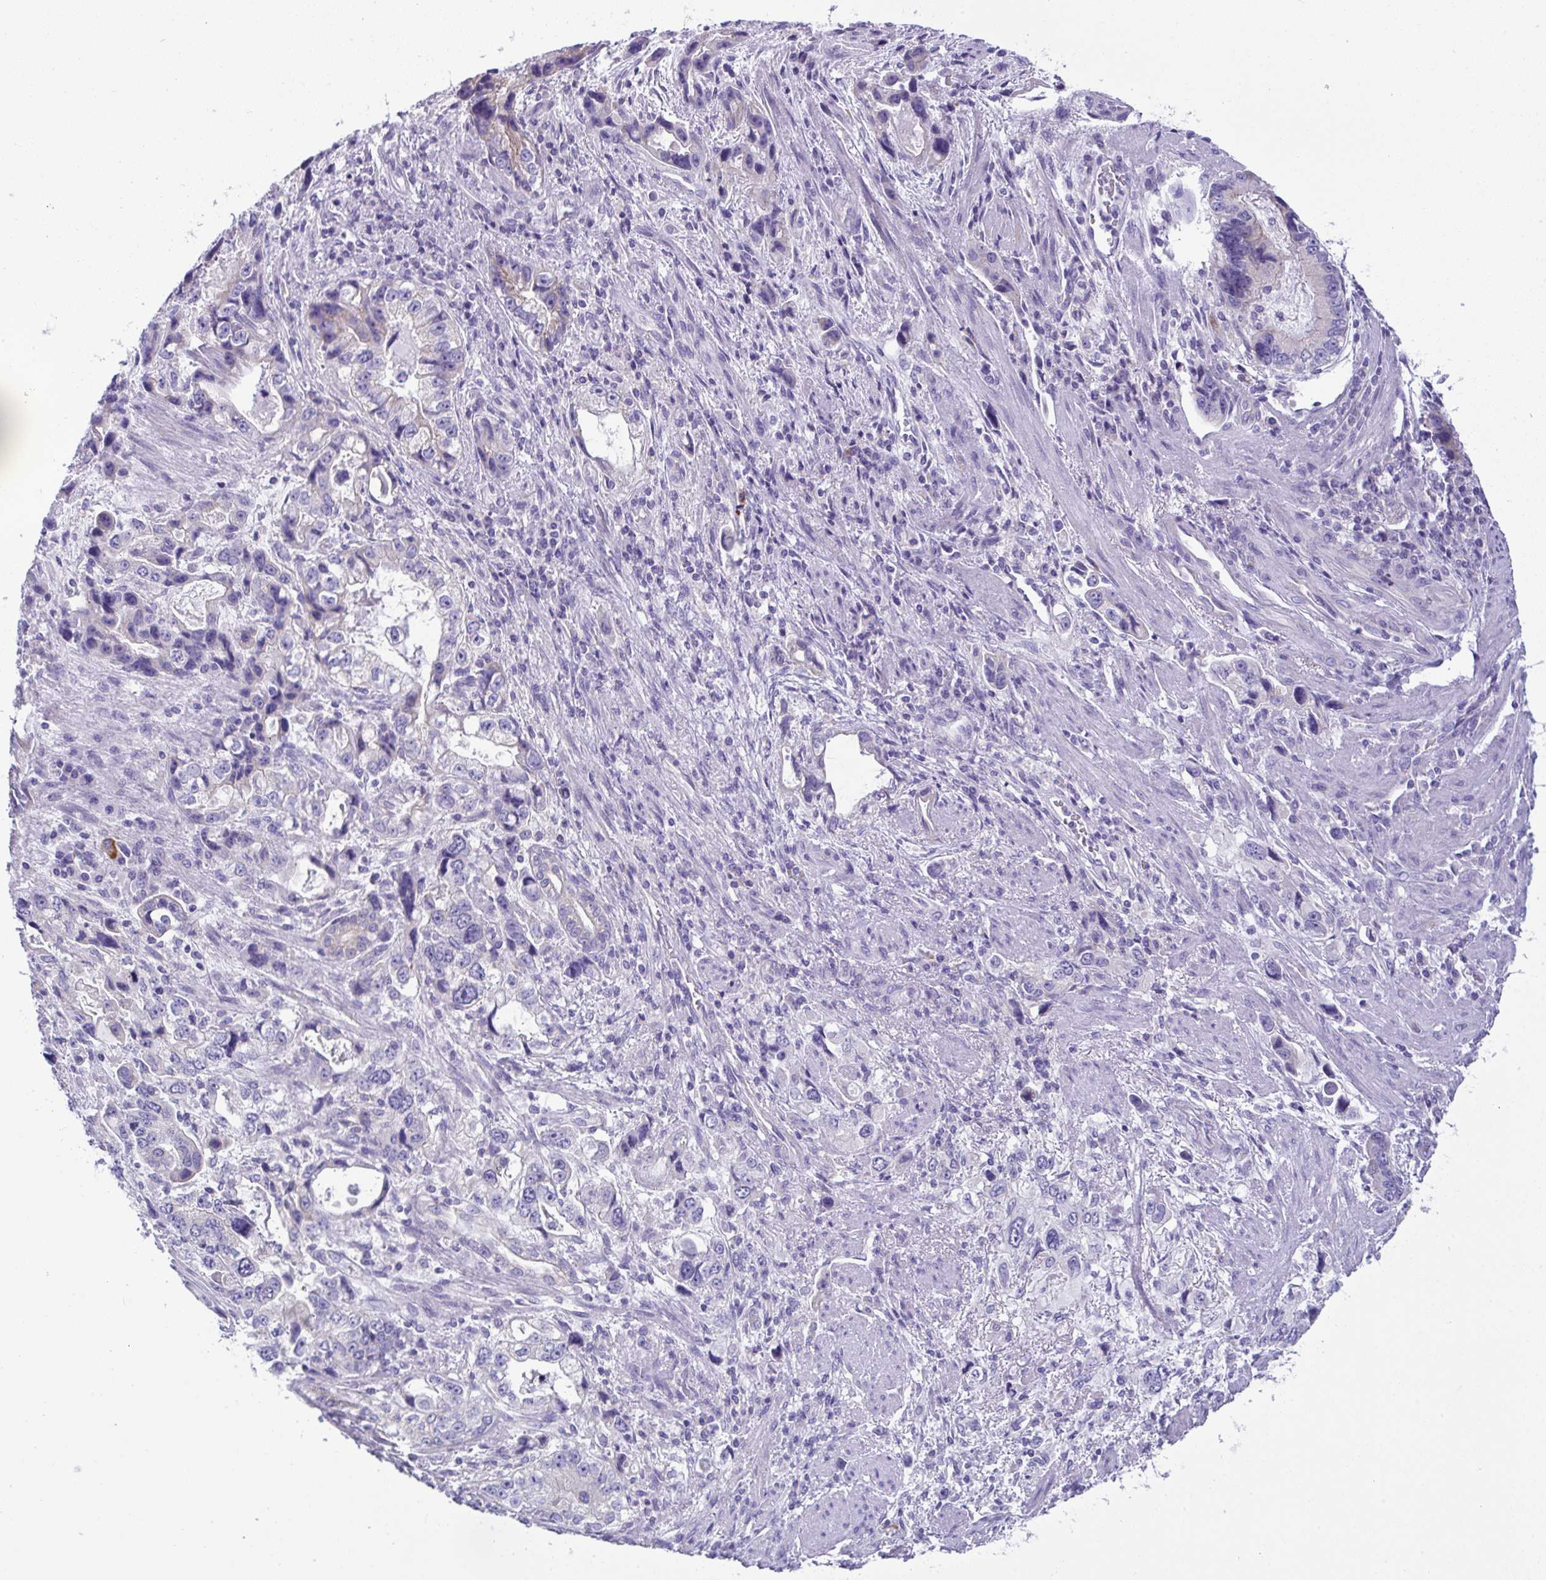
{"staining": {"intensity": "negative", "quantity": "none", "location": "none"}, "tissue": "stomach cancer", "cell_type": "Tumor cells", "image_type": "cancer", "snomed": [{"axis": "morphology", "description": "Adenocarcinoma, NOS"}, {"axis": "topography", "description": "Stomach, lower"}], "caption": "Tumor cells are negative for protein expression in human stomach cancer. (DAB IHC, high magnification).", "gene": "PLA2G12B", "patient": {"sex": "female", "age": 93}}